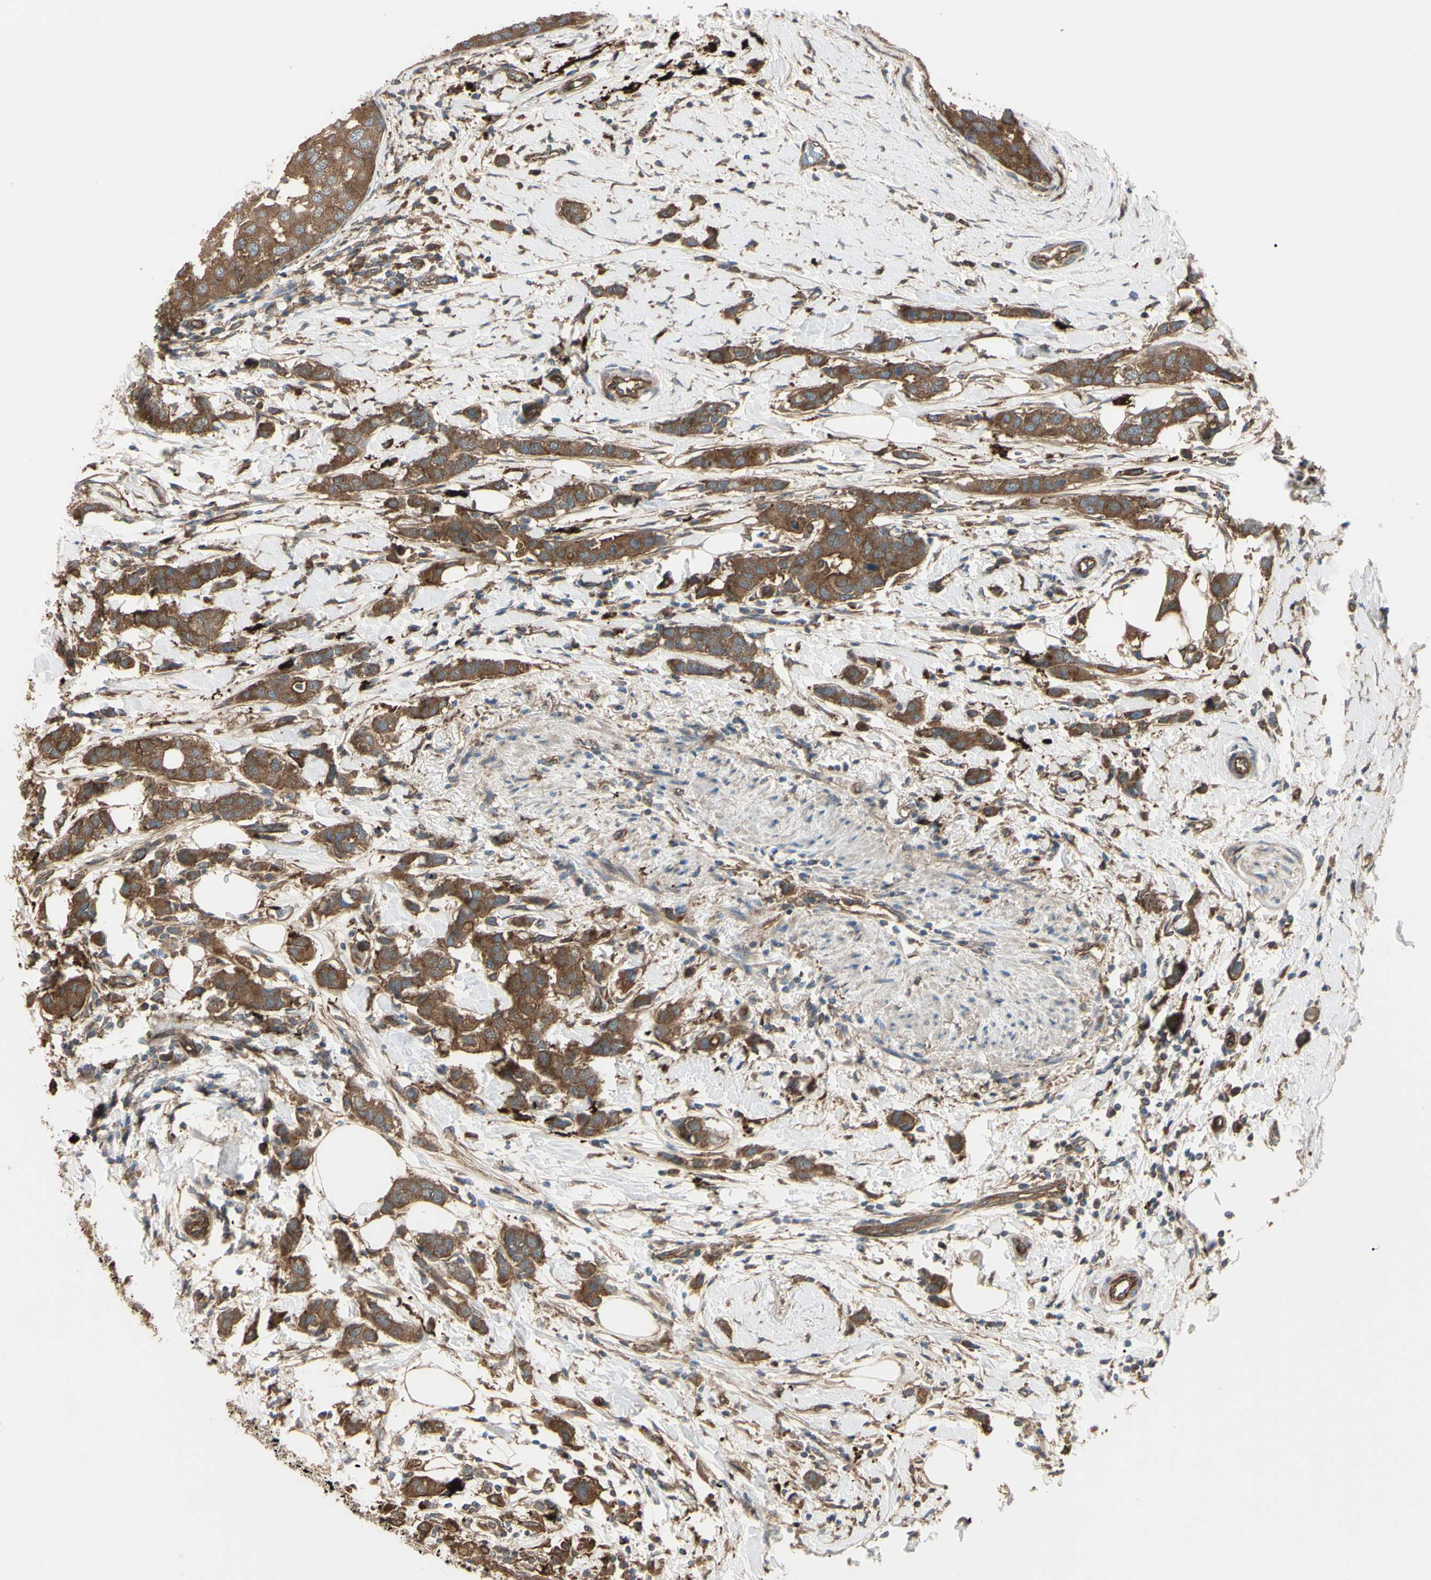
{"staining": {"intensity": "strong", "quantity": ">75%", "location": "cytoplasmic/membranous"}, "tissue": "breast cancer", "cell_type": "Tumor cells", "image_type": "cancer", "snomed": [{"axis": "morphology", "description": "Normal tissue, NOS"}, {"axis": "morphology", "description": "Duct carcinoma"}, {"axis": "topography", "description": "Breast"}], "caption": "Breast invasive ductal carcinoma tissue shows strong cytoplasmic/membranous positivity in about >75% of tumor cells", "gene": "PTPN12", "patient": {"sex": "female", "age": 50}}